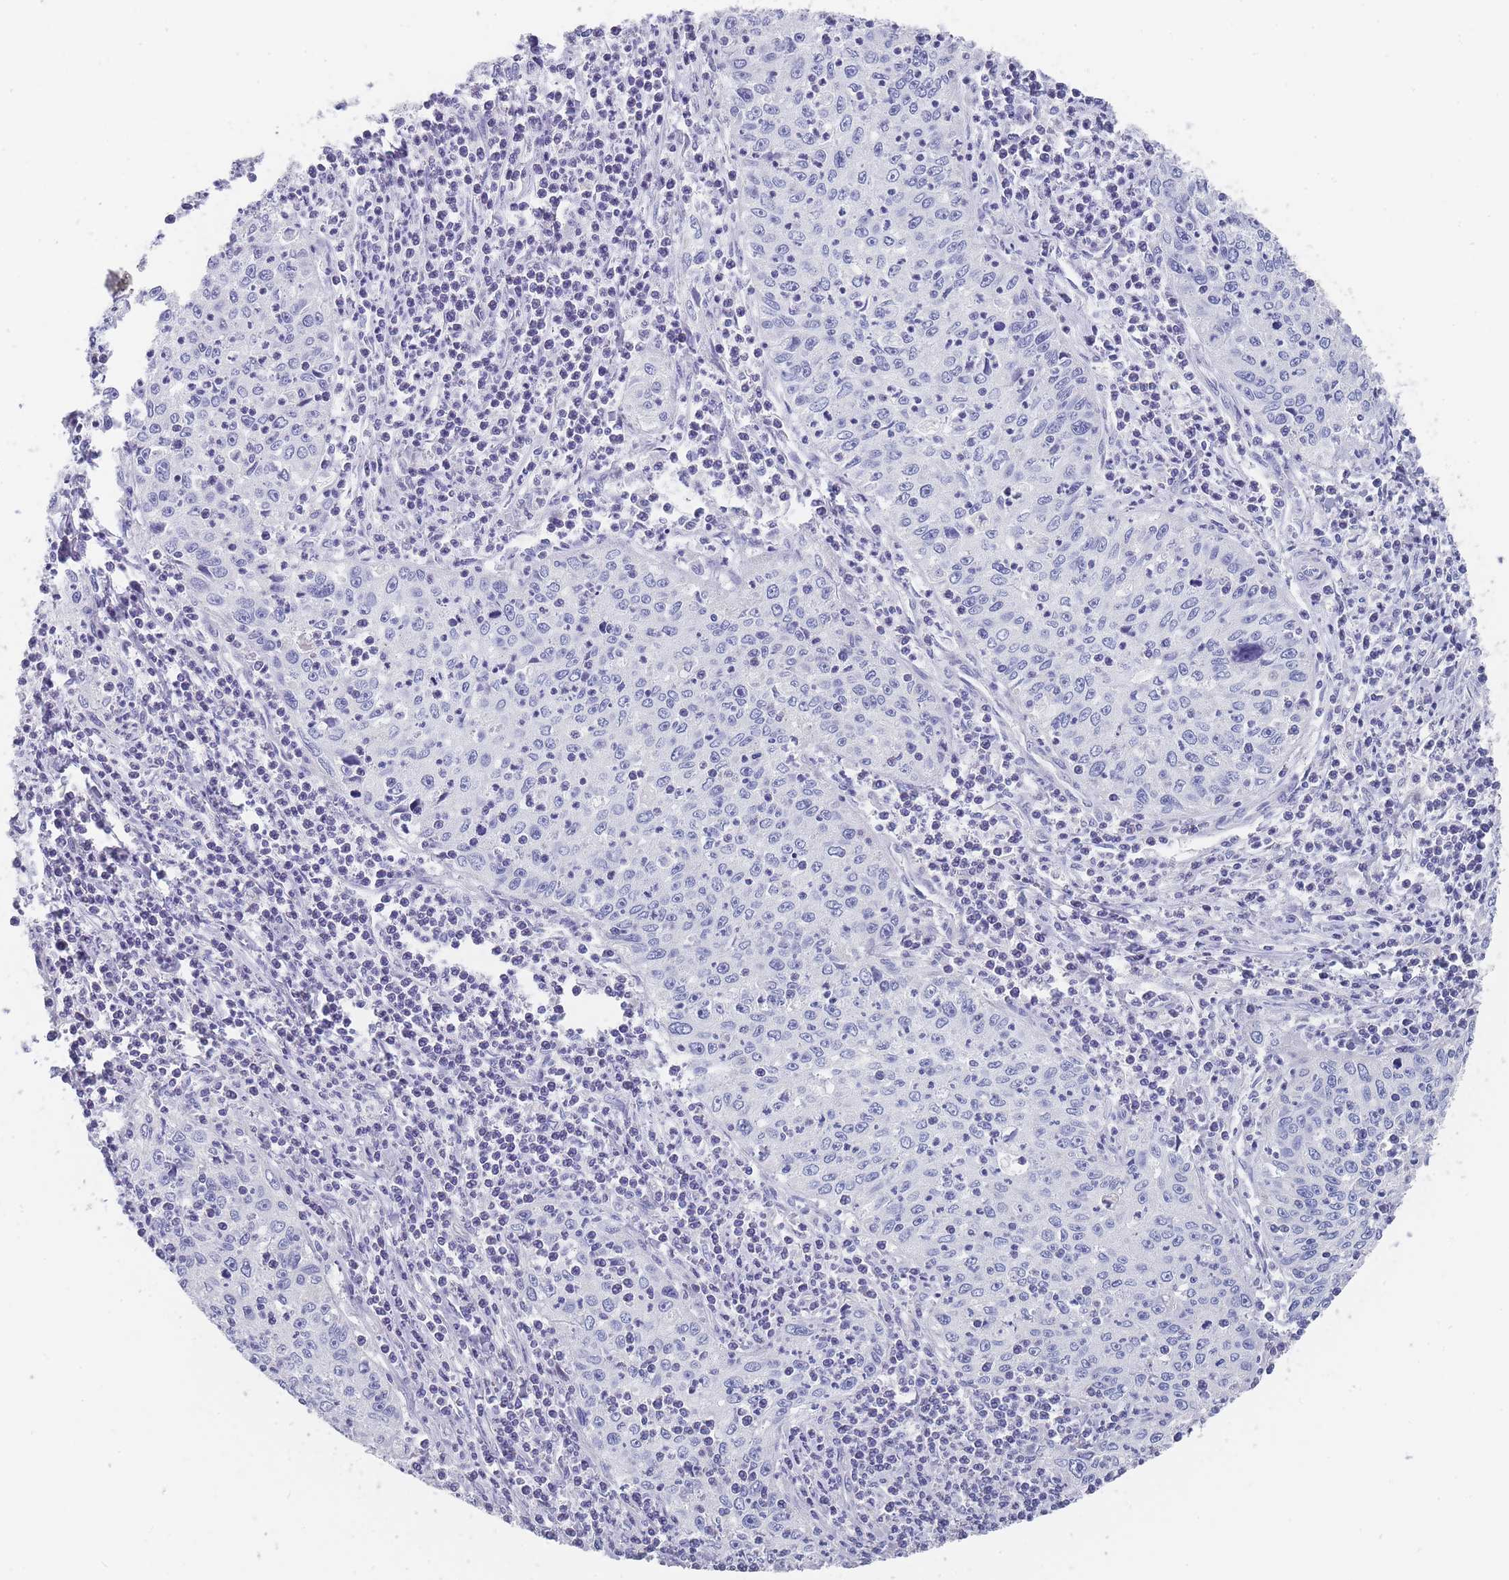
{"staining": {"intensity": "negative", "quantity": "none", "location": "none"}, "tissue": "cervical cancer", "cell_type": "Tumor cells", "image_type": "cancer", "snomed": [{"axis": "morphology", "description": "Squamous cell carcinoma, NOS"}, {"axis": "topography", "description": "Cervix"}], "caption": "IHC of cervical cancer (squamous cell carcinoma) shows no positivity in tumor cells.", "gene": "SCCPDH", "patient": {"sex": "female", "age": 30}}